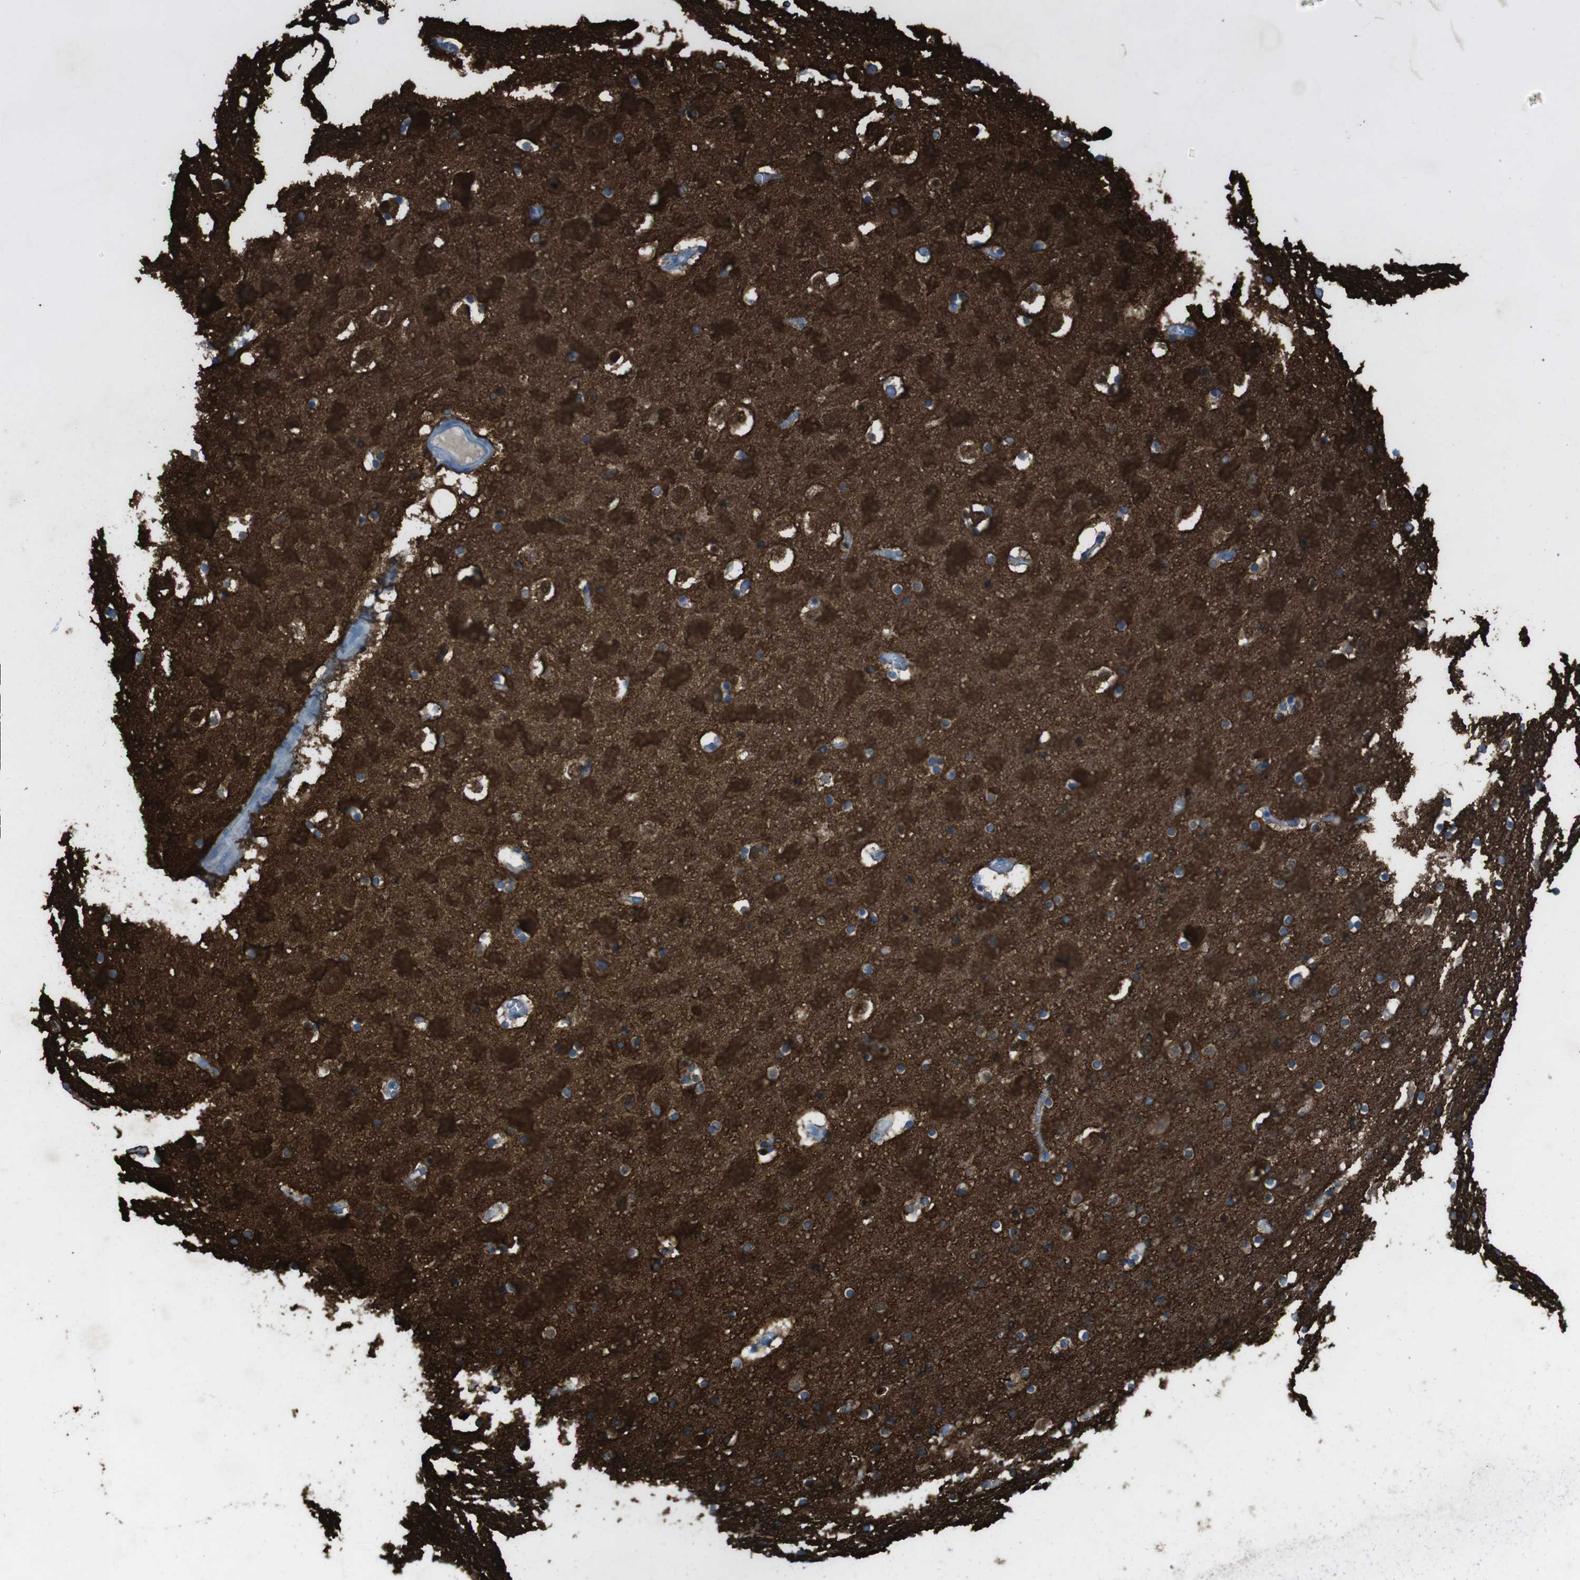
{"staining": {"intensity": "strong", "quantity": ">75%", "location": "cytoplasmic/membranous"}, "tissue": "hippocampus", "cell_type": "Glial cells", "image_type": "normal", "snomed": [{"axis": "morphology", "description": "Normal tissue, NOS"}, {"axis": "topography", "description": "Hippocampus"}], "caption": "Strong cytoplasmic/membranous protein positivity is appreciated in approximately >75% of glial cells in hippocampus. Nuclei are stained in blue.", "gene": "TUBB2A", "patient": {"sex": "male", "age": 45}}